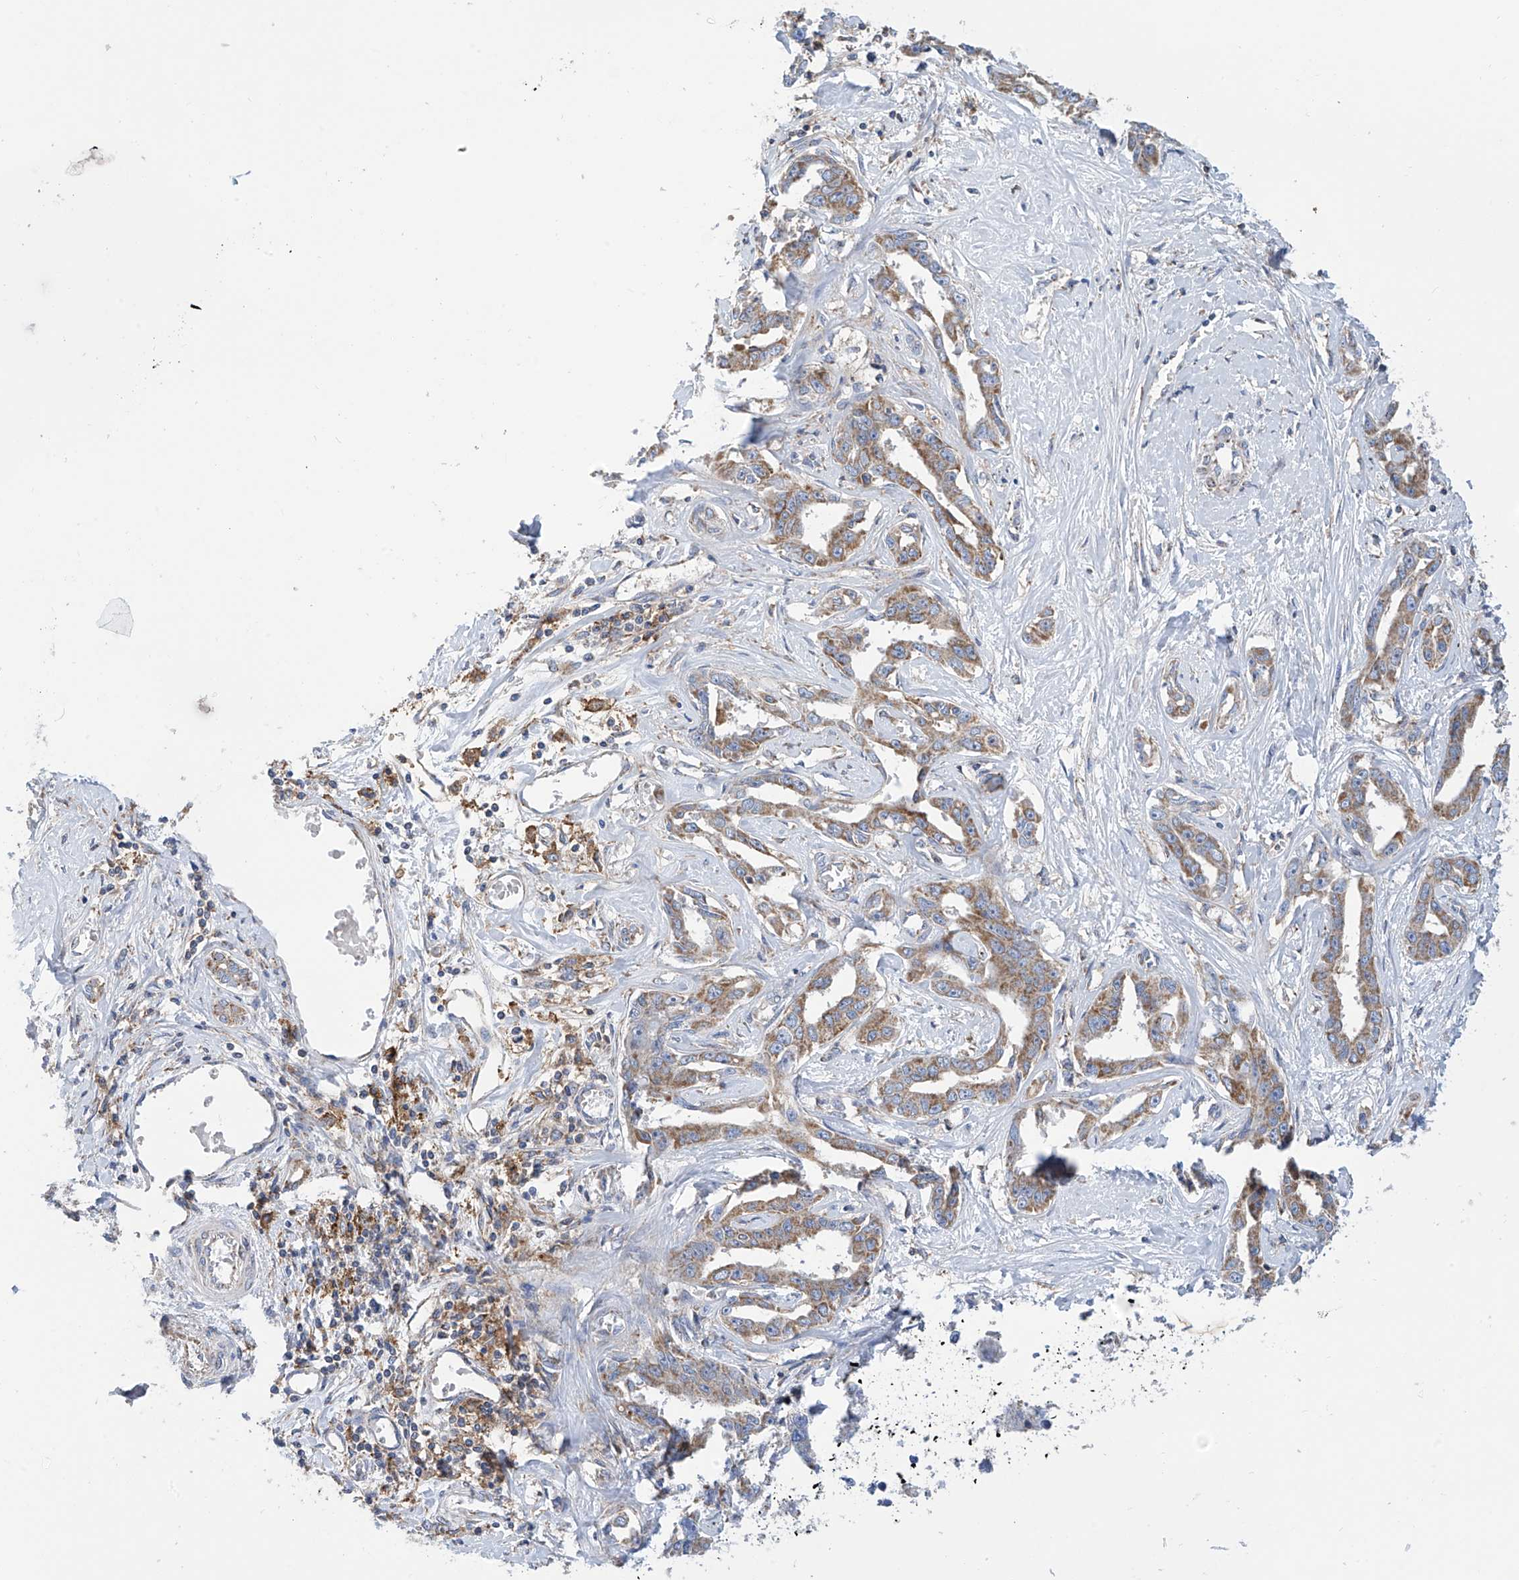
{"staining": {"intensity": "moderate", "quantity": "25%-75%", "location": "cytoplasmic/membranous"}, "tissue": "liver cancer", "cell_type": "Tumor cells", "image_type": "cancer", "snomed": [{"axis": "morphology", "description": "Cholangiocarcinoma"}, {"axis": "topography", "description": "Liver"}], "caption": "Tumor cells reveal moderate cytoplasmic/membranous staining in approximately 25%-75% of cells in liver cholangiocarcinoma.", "gene": "P2RX7", "patient": {"sex": "male", "age": 59}}